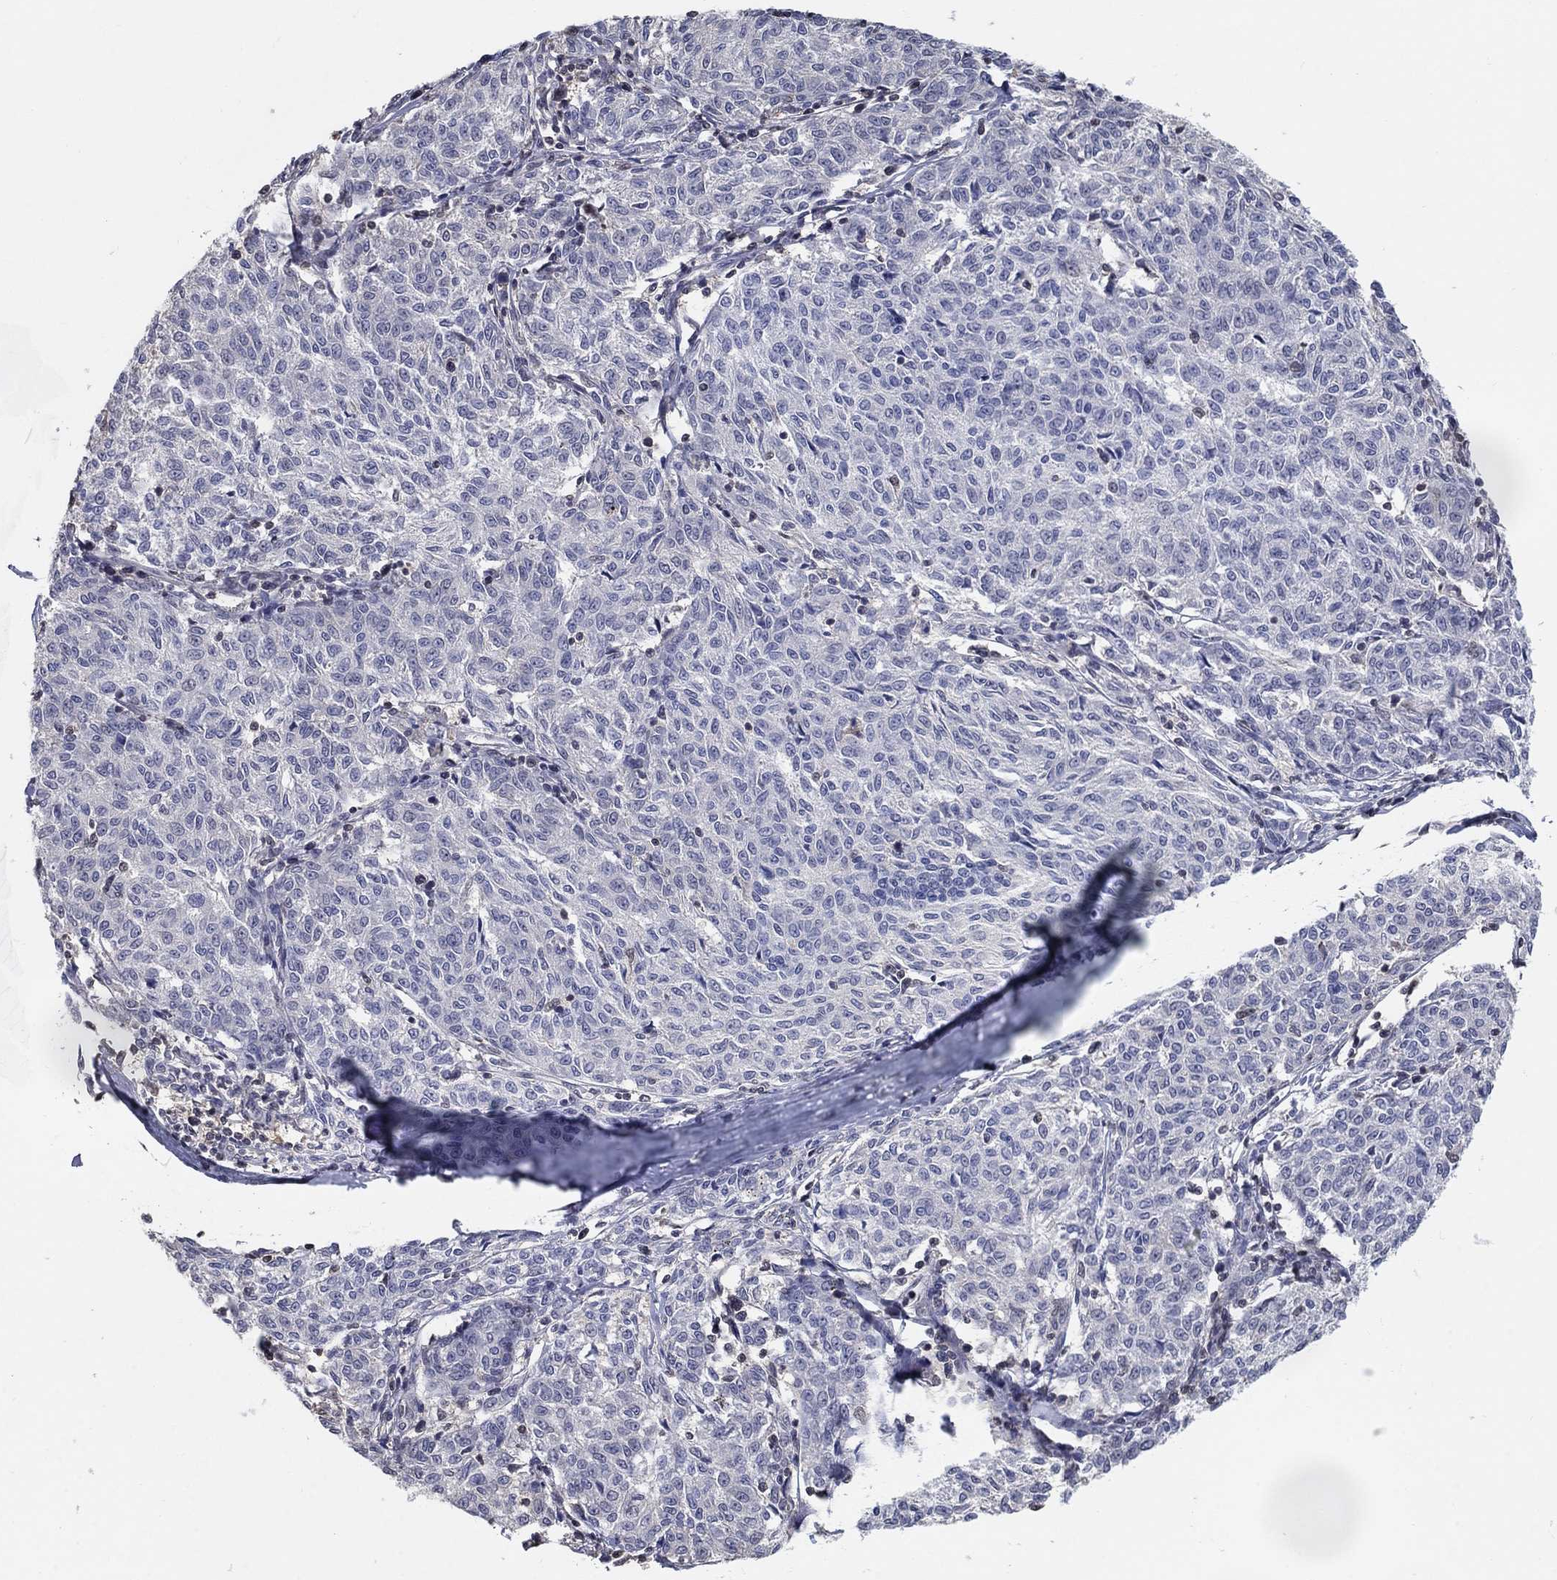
{"staining": {"intensity": "negative", "quantity": "none", "location": "none"}, "tissue": "melanoma", "cell_type": "Tumor cells", "image_type": "cancer", "snomed": [{"axis": "morphology", "description": "Malignant melanoma, NOS"}, {"axis": "topography", "description": "Skin"}], "caption": "A photomicrograph of human malignant melanoma is negative for staining in tumor cells.", "gene": "CENPE", "patient": {"sex": "female", "age": 72}}